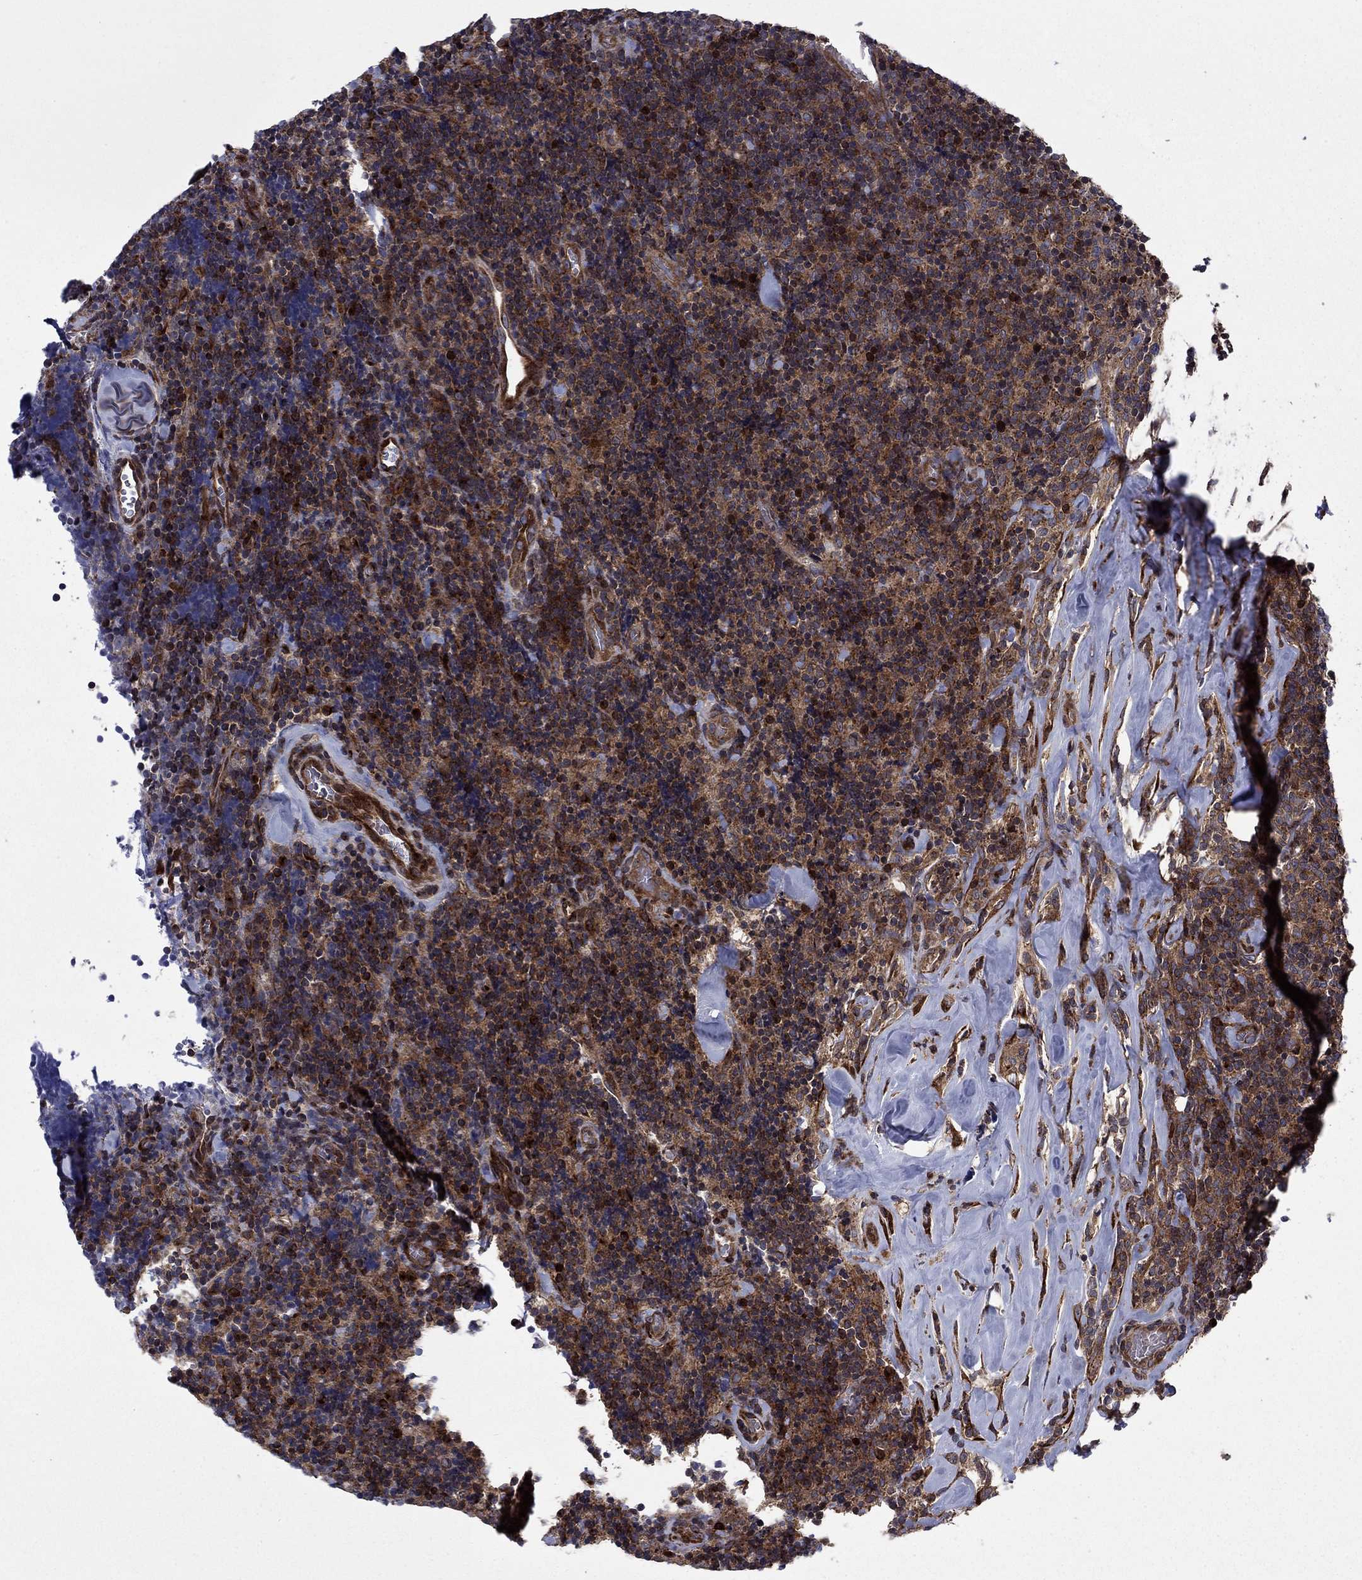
{"staining": {"intensity": "strong", "quantity": ">75%", "location": "cytoplasmic/membranous"}, "tissue": "lymphoma", "cell_type": "Tumor cells", "image_type": "cancer", "snomed": [{"axis": "morphology", "description": "Malignant lymphoma, non-Hodgkin's type, Low grade"}, {"axis": "topography", "description": "Lymph node"}], "caption": "High-power microscopy captured an IHC micrograph of malignant lymphoma, non-Hodgkin's type (low-grade), revealing strong cytoplasmic/membranous staining in approximately >75% of tumor cells. (brown staining indicates protein expression, while blue staining denotes nuclei).", "gene": "HDAC4", "patient": {"sex": "female", "age": 56}}